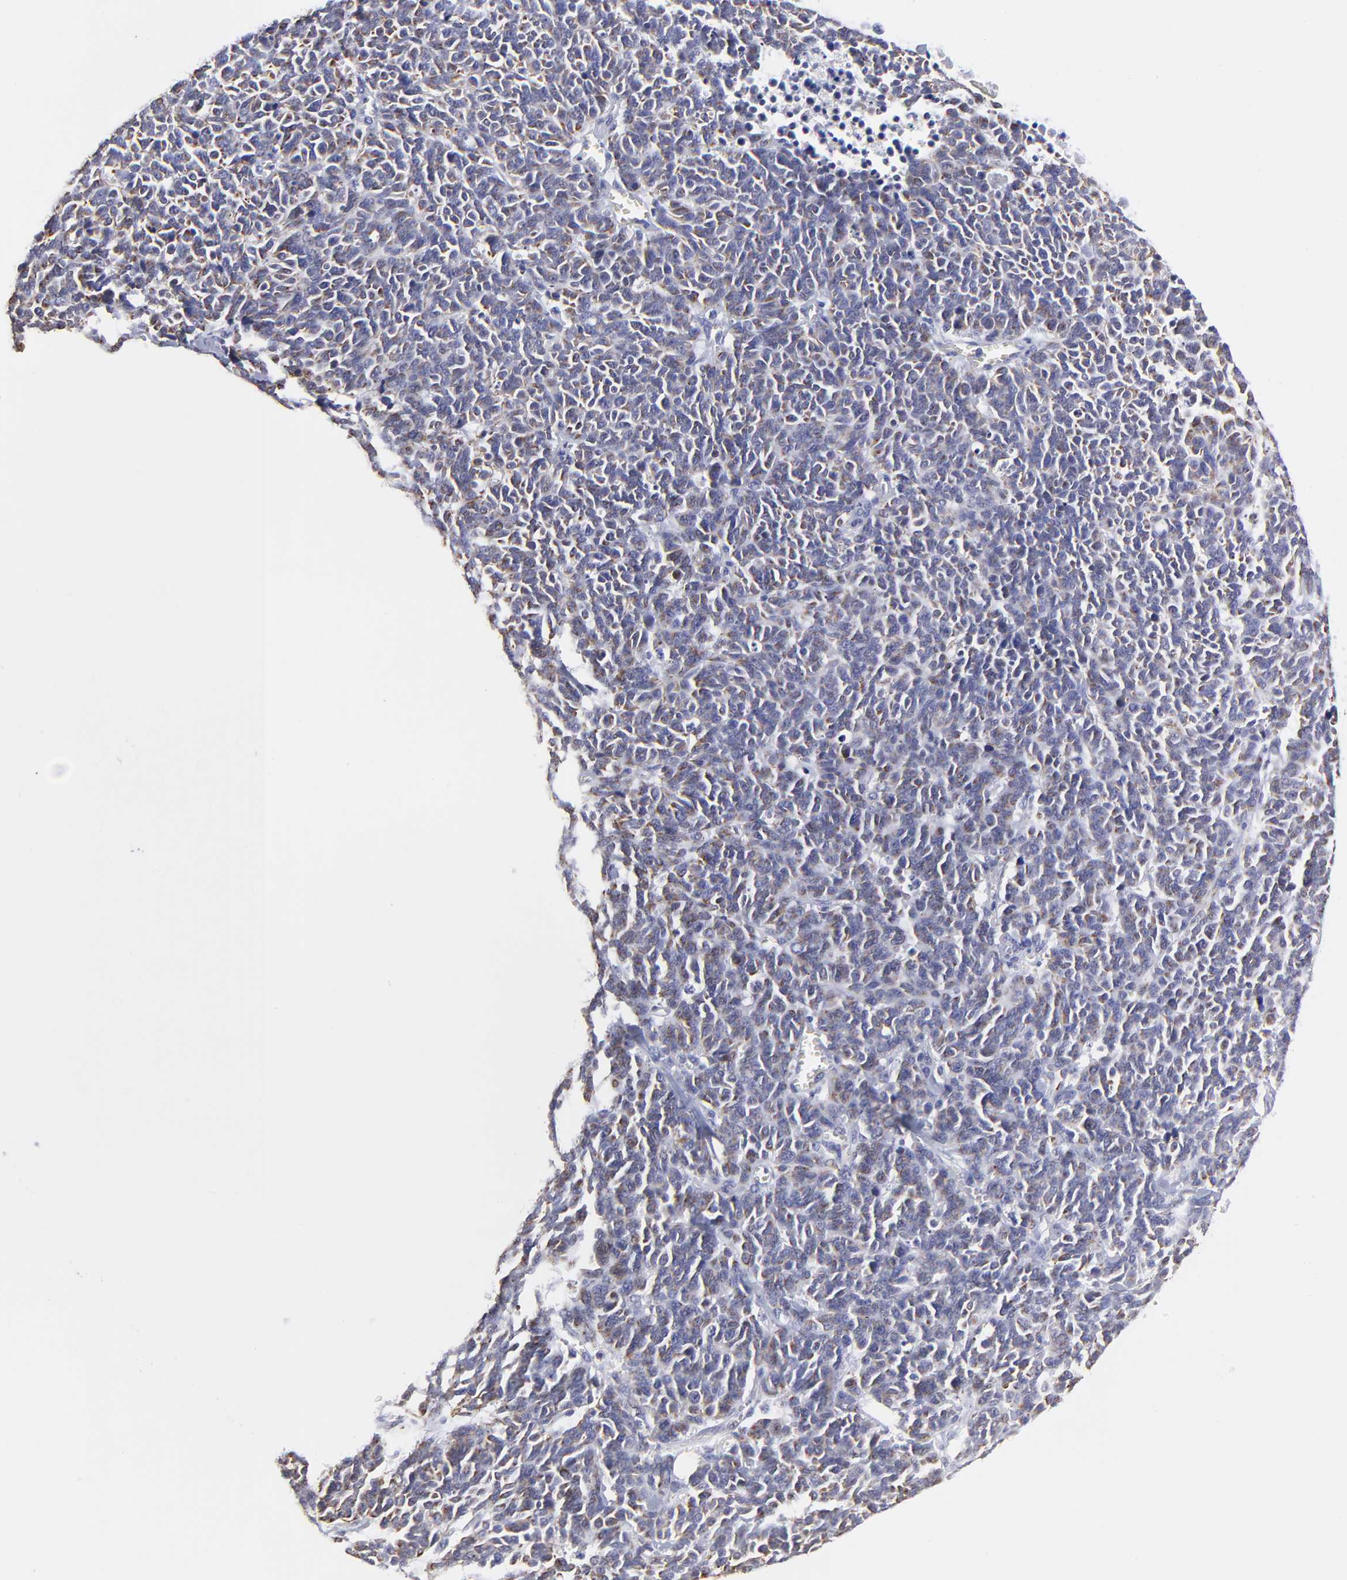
{"staining": {"intensity": "weak", "quantity": "<25%", "location": "cytoplasmic/membranous"}, "tissue": "lung cancer", "cell_type": "Tumor cells", "image_type": "cancer", "snomed": [{"axis": "morphology", "description": "Neoplasm, malignant, NOS"}, {"axis": "topography", "description": "Lung"}], "caption": "This is an IHC image of lung neoplasm (malignant). There is no positivity in tumor cells.", "gene": "BTG2", "patient": {"sex": "female", "age": 58}}